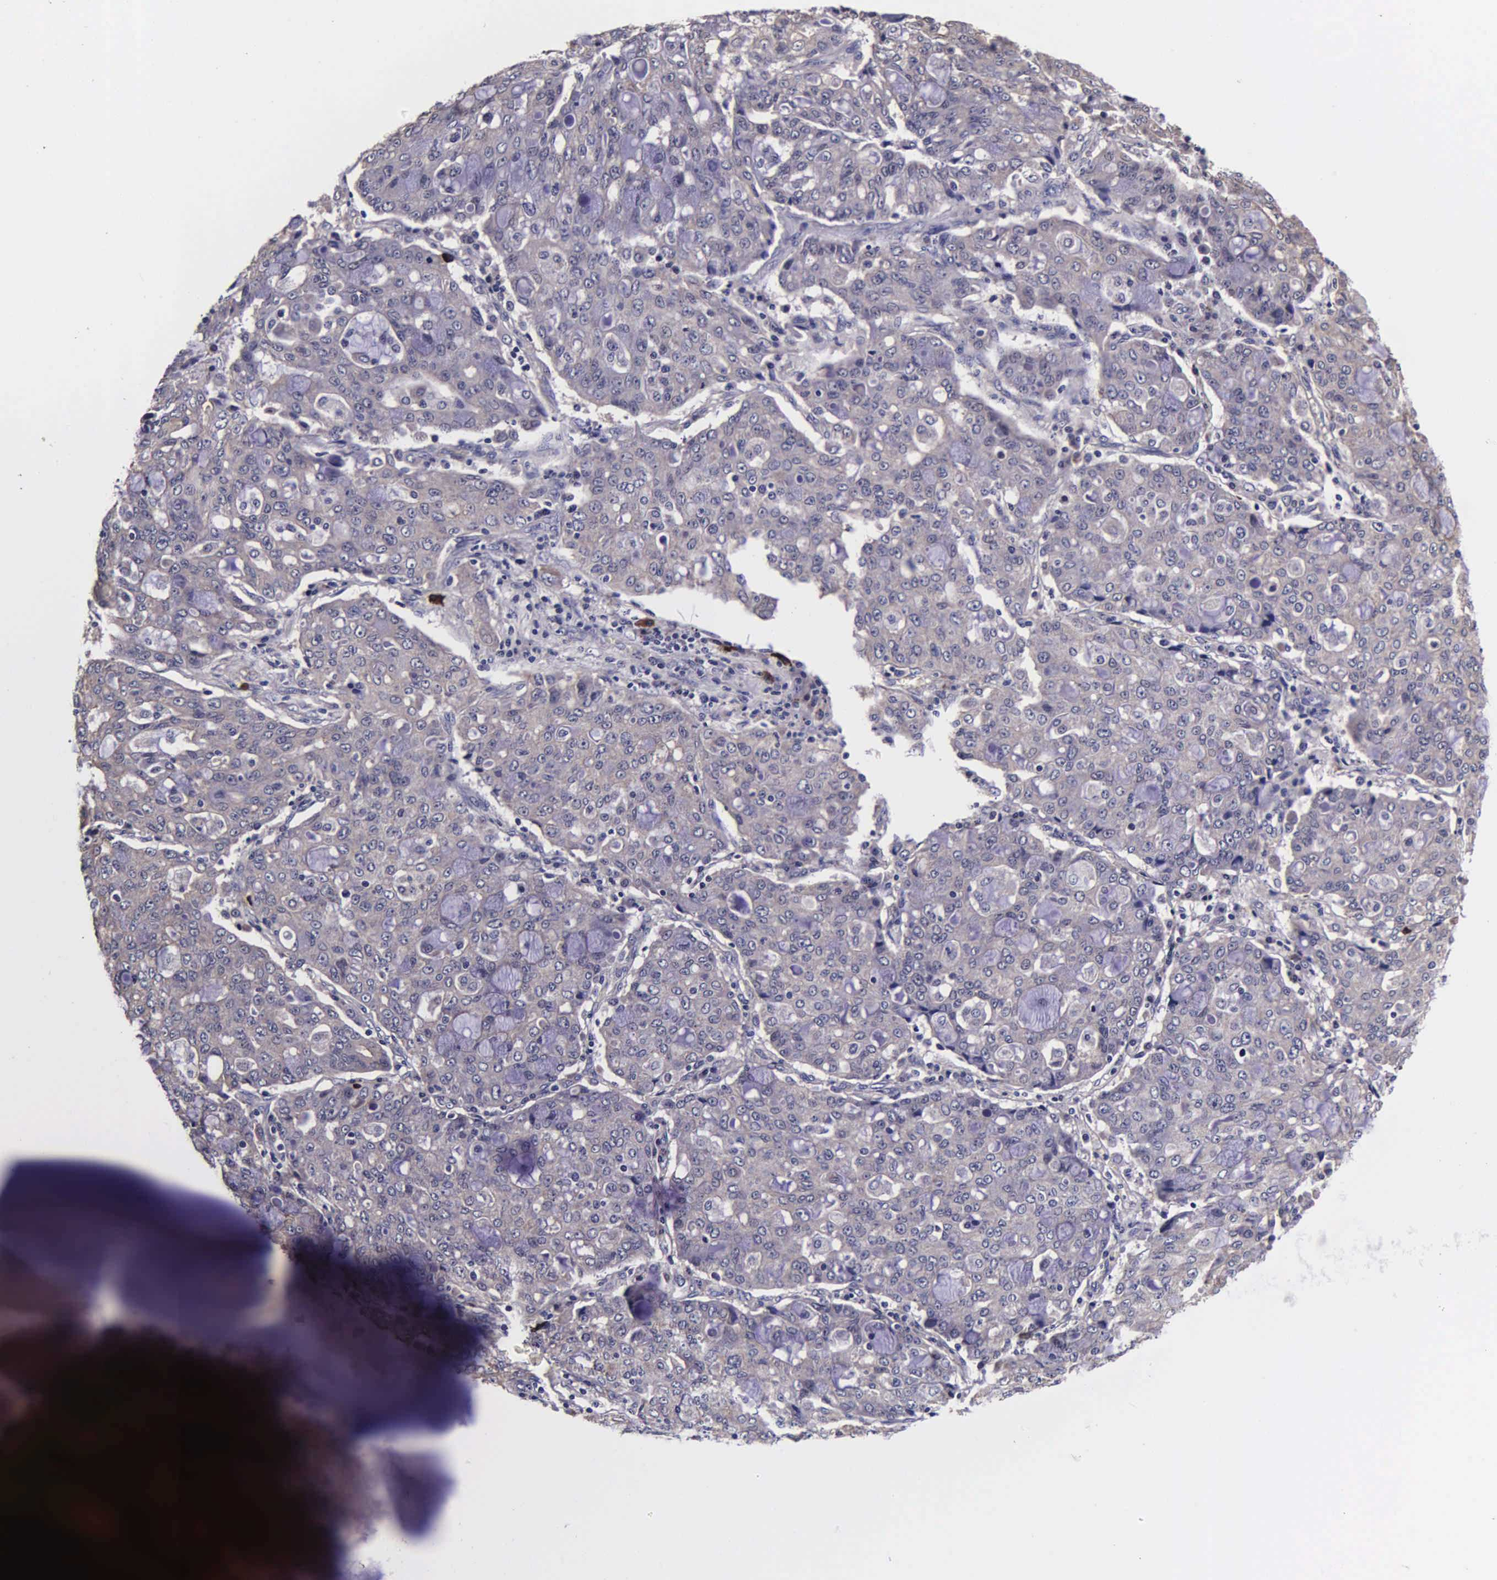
{"staining": {"intensity": "weak", "quantity": "25%-75%", "location": "cytoplasmic/membranous"}, "tissue": "lung cancer", "cell_type": "Tumor cells", "image_type": "cancer", "snomed": [{"axis": "morphology", "description": "Adenocarcinoma, NOS"}, {"axis": "topography", "description": "Lung"}], "caption": "The histopathology image displays a brown stain indicating the presence of a protein in the cytoplasmic/membranous of tumor cells in adenocarcinoma (lung). The protein is stained brown, and the nuclei are stained in blue (DAB IHC with brightfield microscopy, high magnification).", "gene": "PSMA3", "patient": {"sex": "female", "age": 44}}